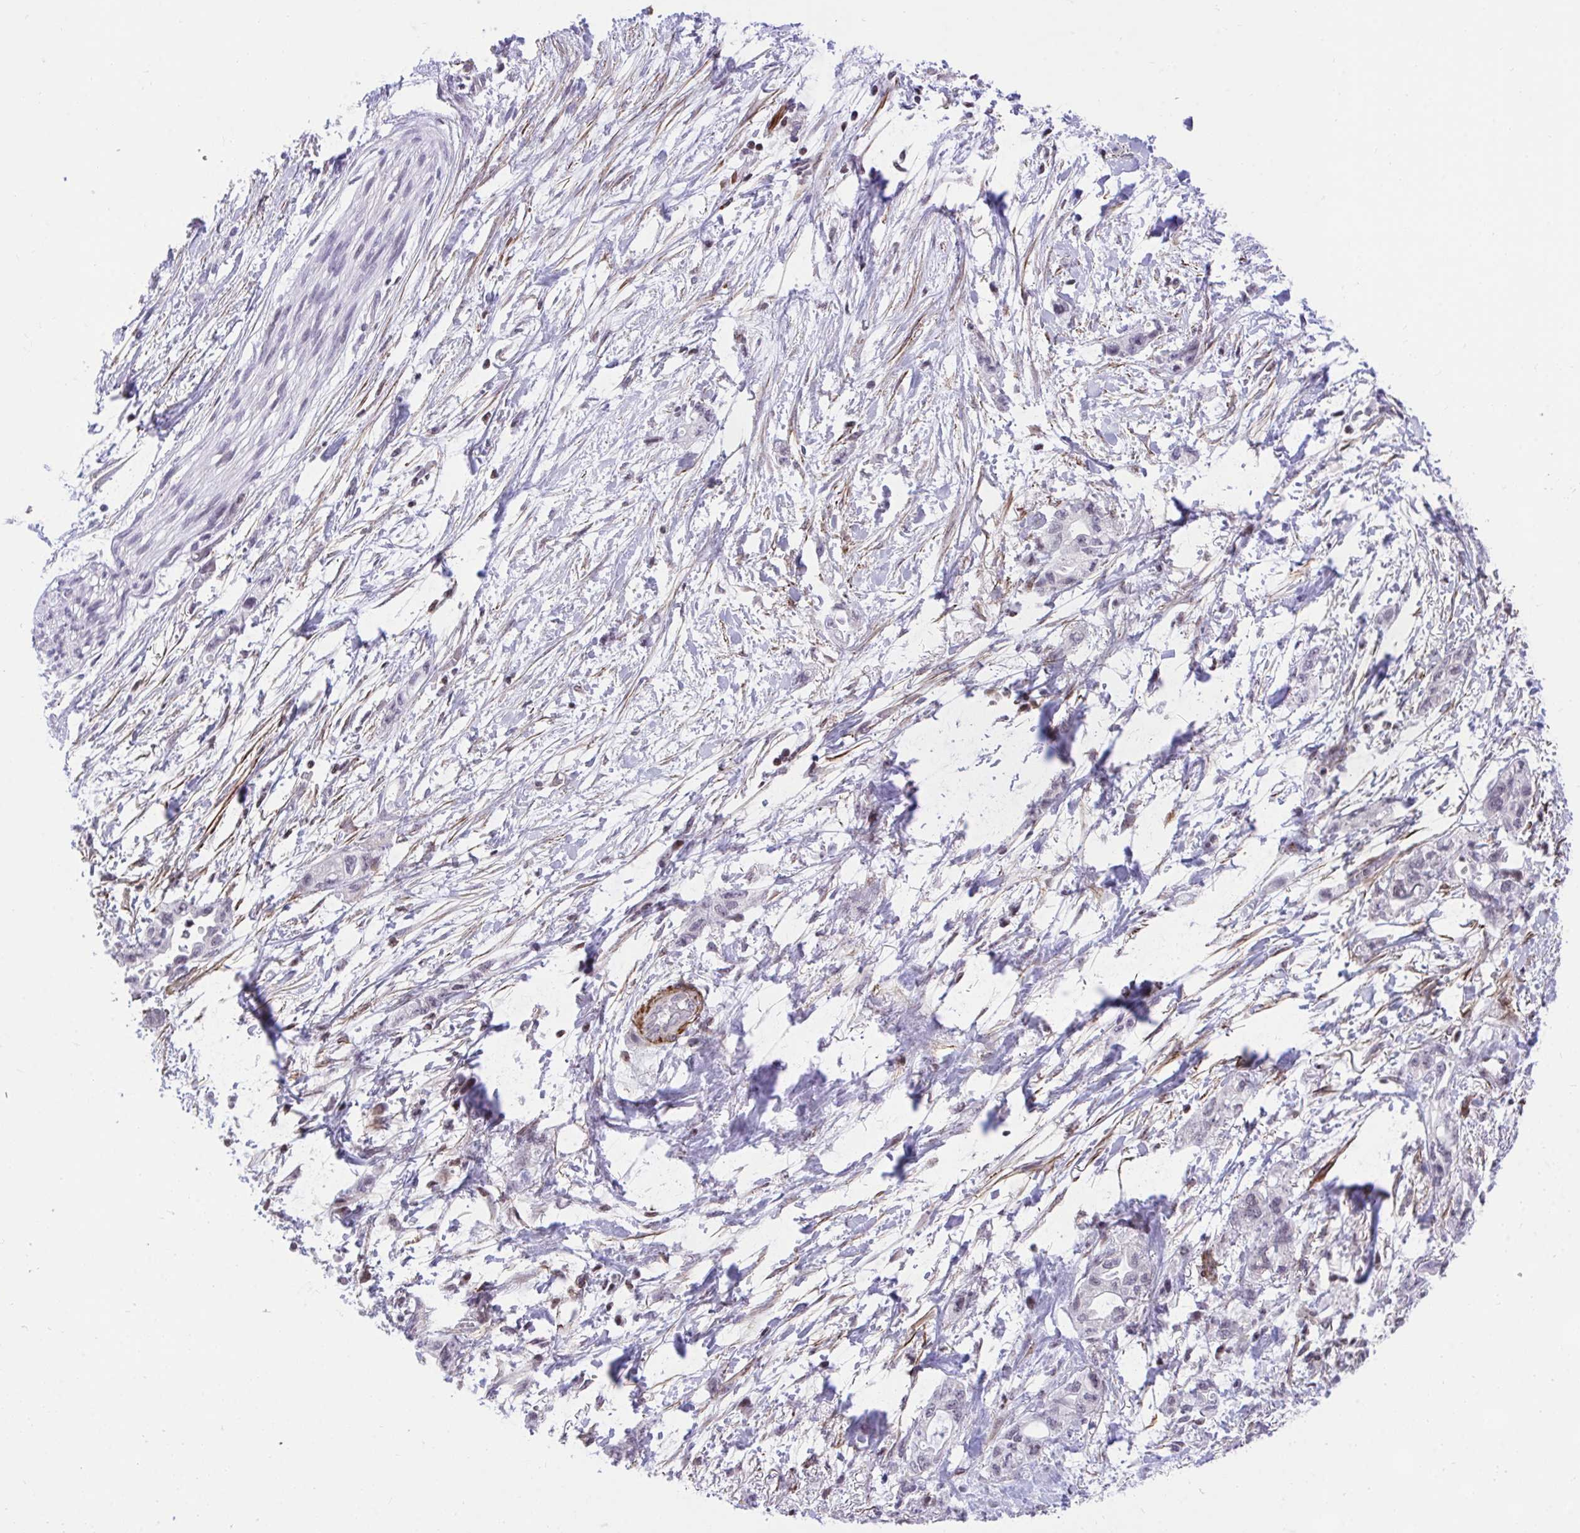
{"staining": {"intensity": "negative", "quantity": "none", "location": "none"}, "tissue": "pancreatic cancer", "cell_type": "Tumor cells", "image_type": "cancer", "snomed": [{"axis": "morphology", "description": "Adenocarcinoma, NOS"}, {"axis": "topography", "description": "Pancreas"}], "caption": "High power microscopy micrograph of an immunohistochemistry (IHC) micrograph of pancreatic cancer, revealing no significant positivity in tumor cells.", "gene": "KCNN4", "patient": {"sex": "female", "age": 72}}